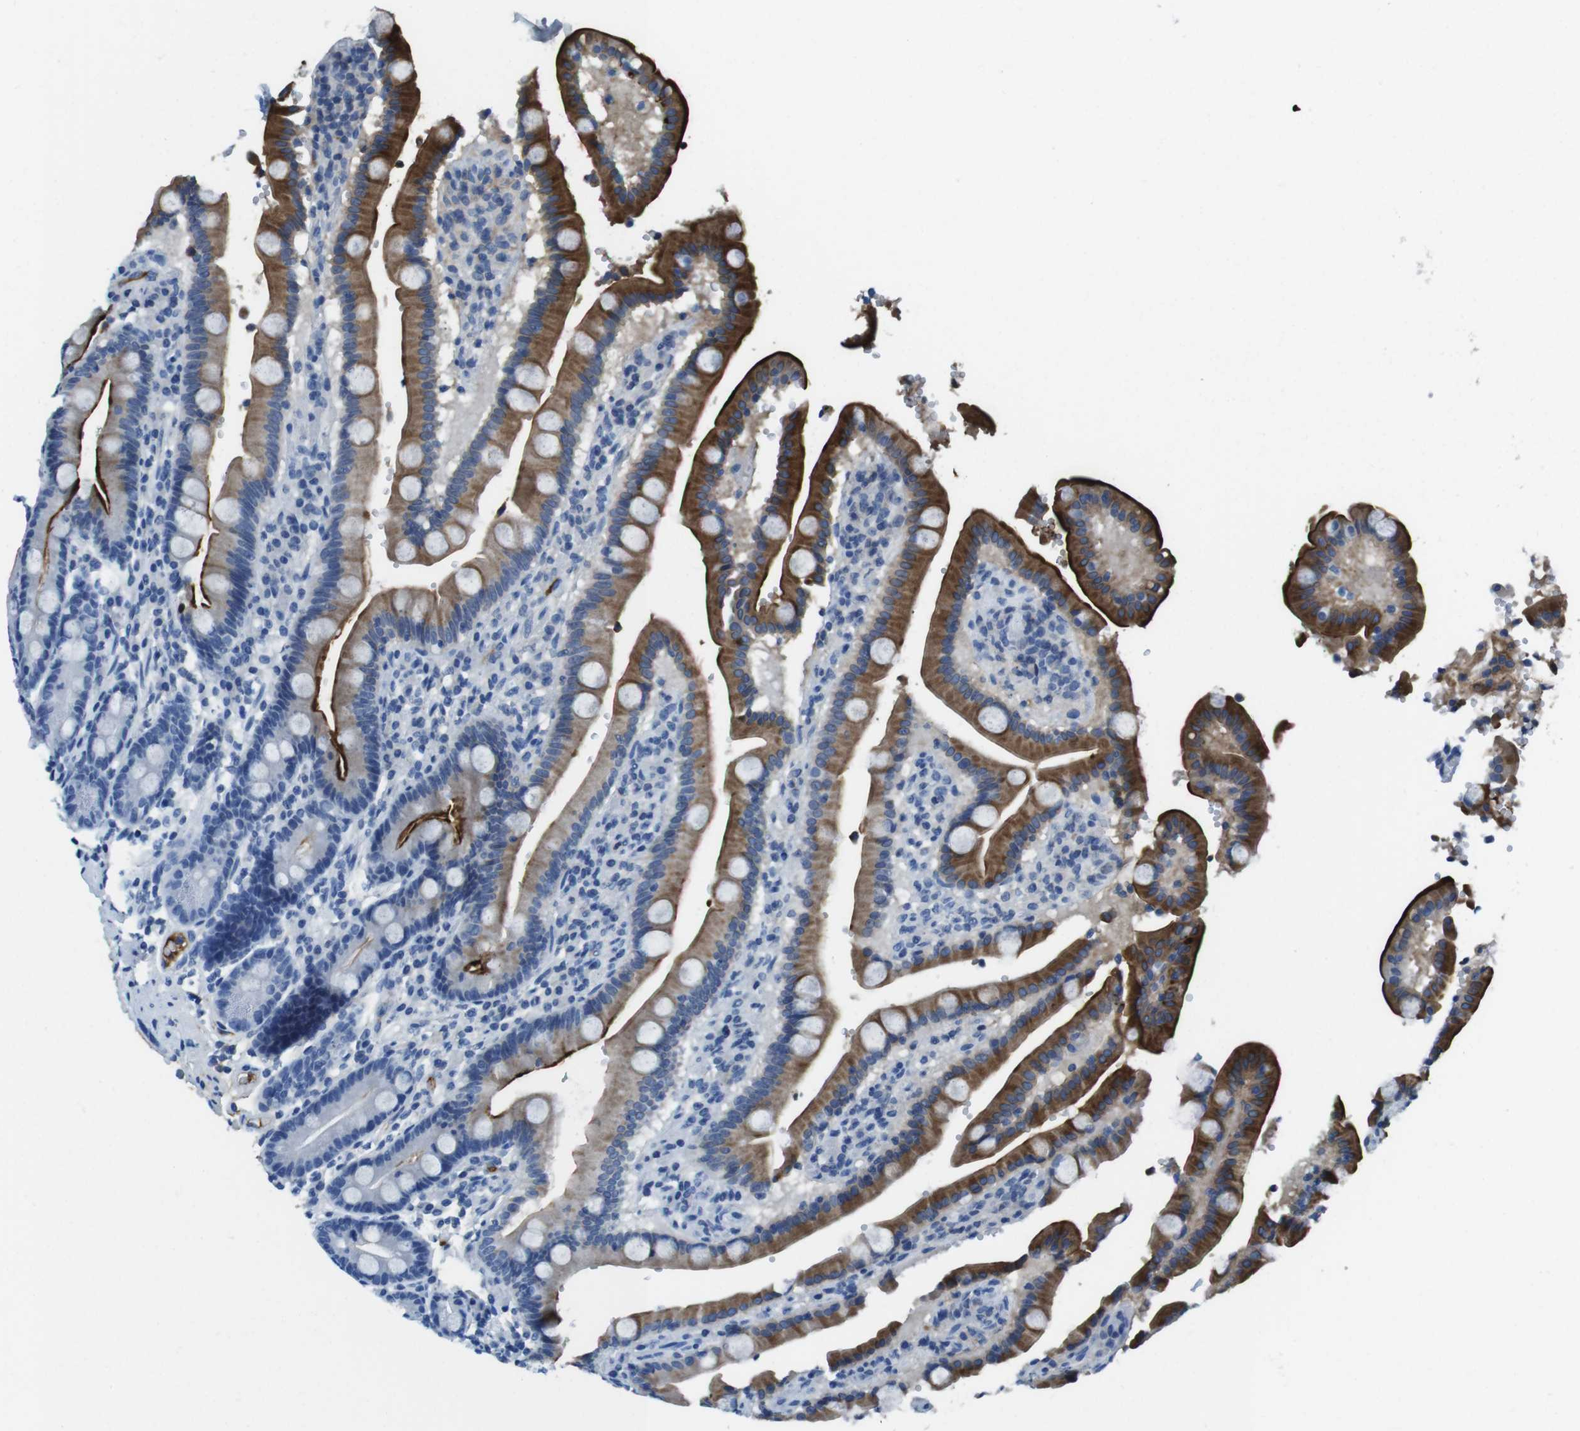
{"staining": {"intensity": "strong", "quantity": "<25%", "location": "cytoplasmic/membranous"}, "tissue": "duodenum", "cell_type": "Glandular cells", "image_type": "normal", "snomed": [{"axis": "morphology", "description": "Normal tissue, NOS"}, {"axis": "topography", "description": "Small intestine, NOS"}], "caption": "Human duodenum stained for a protein (brown) shows strong cytoplasmic/membranous positive expression in about <25% of glandular cells.", "gene": "TMPRSS15", "patient": {"sex": "female", "age": 71}}